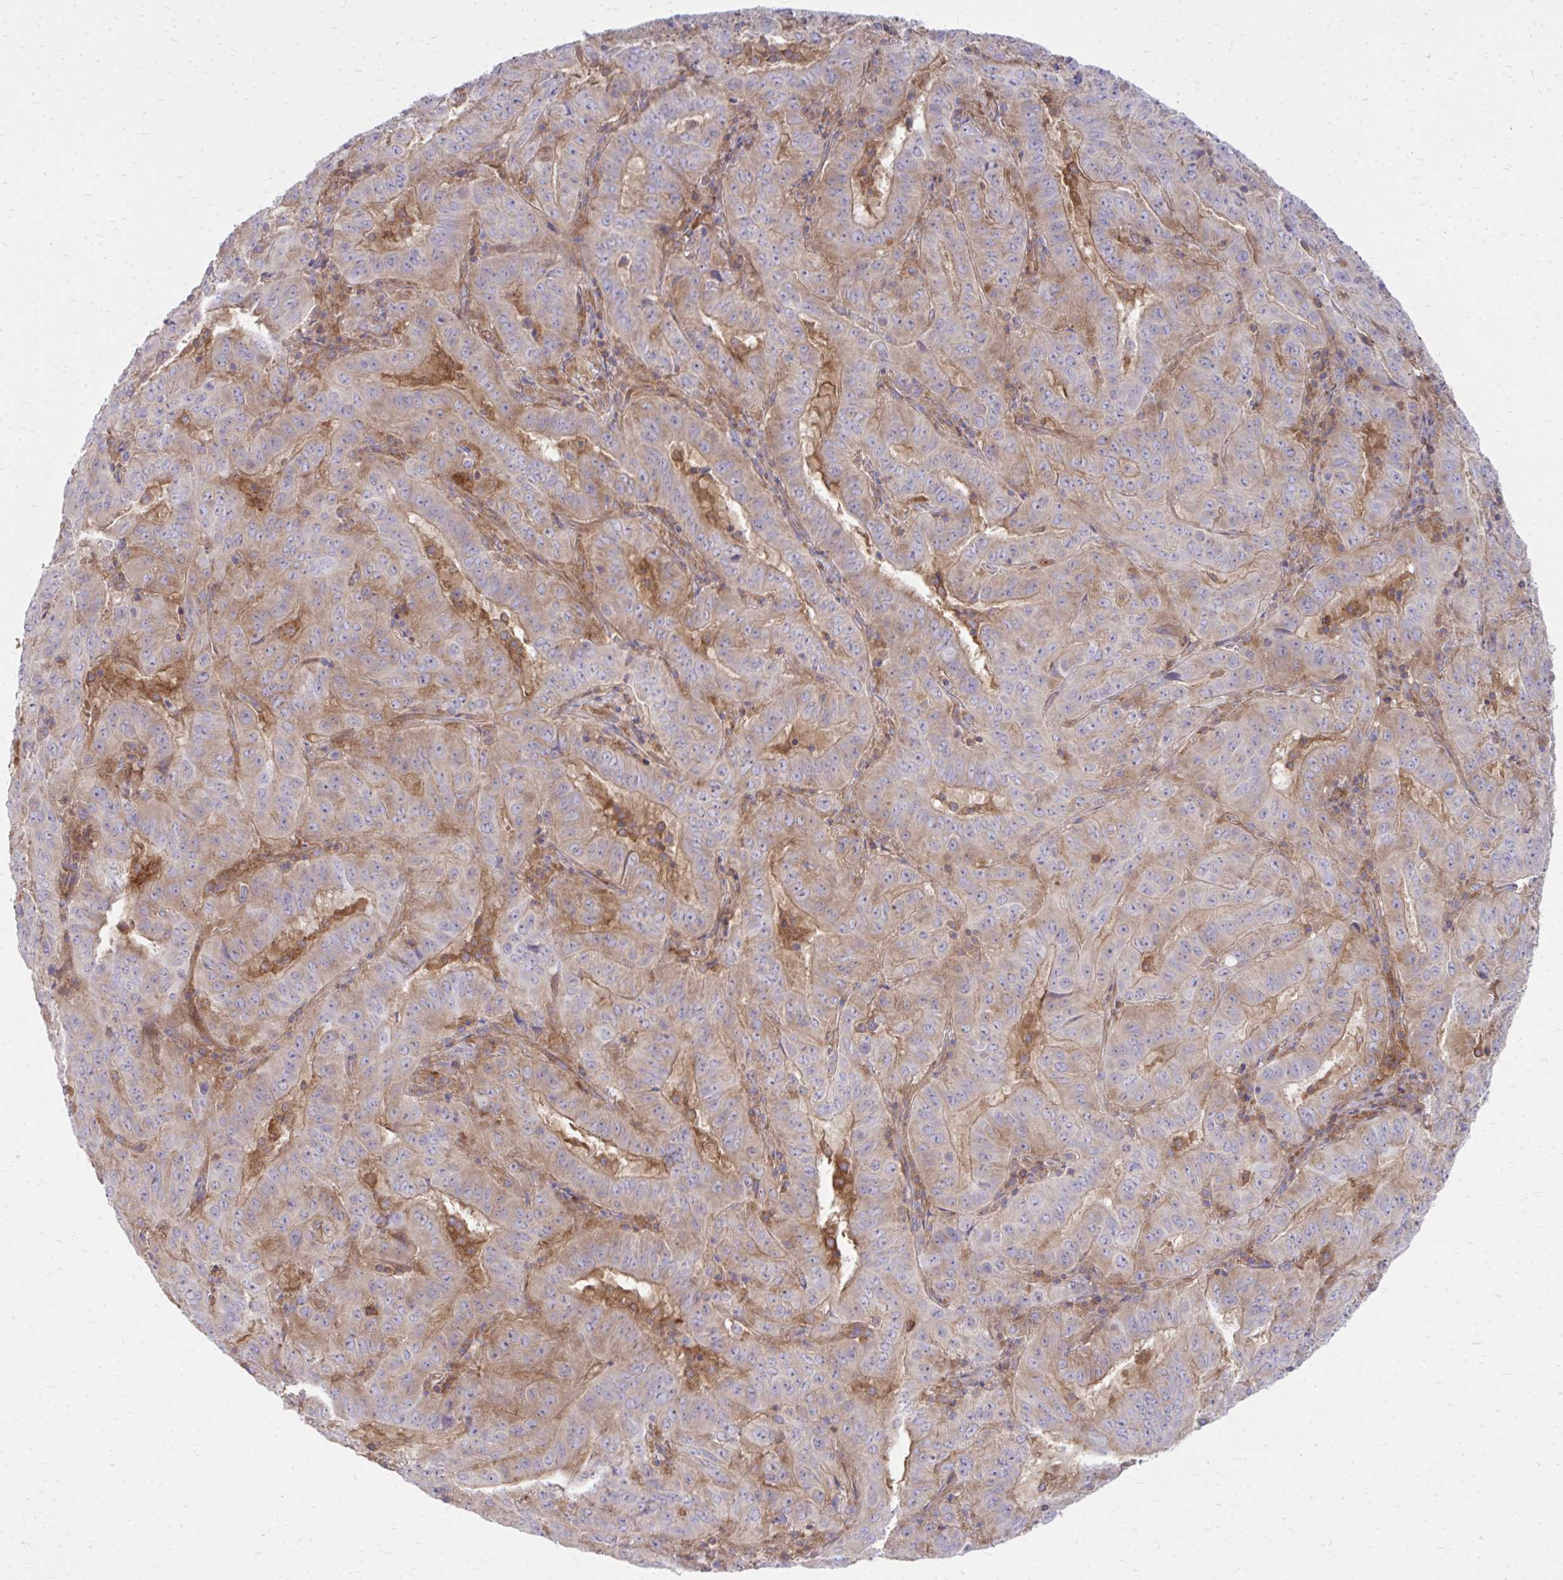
{"staining": {"intensity": "weak", "quantity": "25%-75%", "location": "cytoplasmic/membranous"}, "tissue": "pancreatic cancer", "cell_type": "Tumor cells", "image_type": "cancer", "snomed": [{"axis": "morphology", "description": "Adenocarcinoma, NOS"}, {"axis": "topography", "description": "Pancreas"}], "caption": "A photomicrograph of human pancreatic cancer (adenocarcinoma) stained for a protein exhibits weak cytoplasmic/membranous brown staining in tumor cells.", "gene": "ASAP1", "patient": {"sex": "male", "age": 63}}